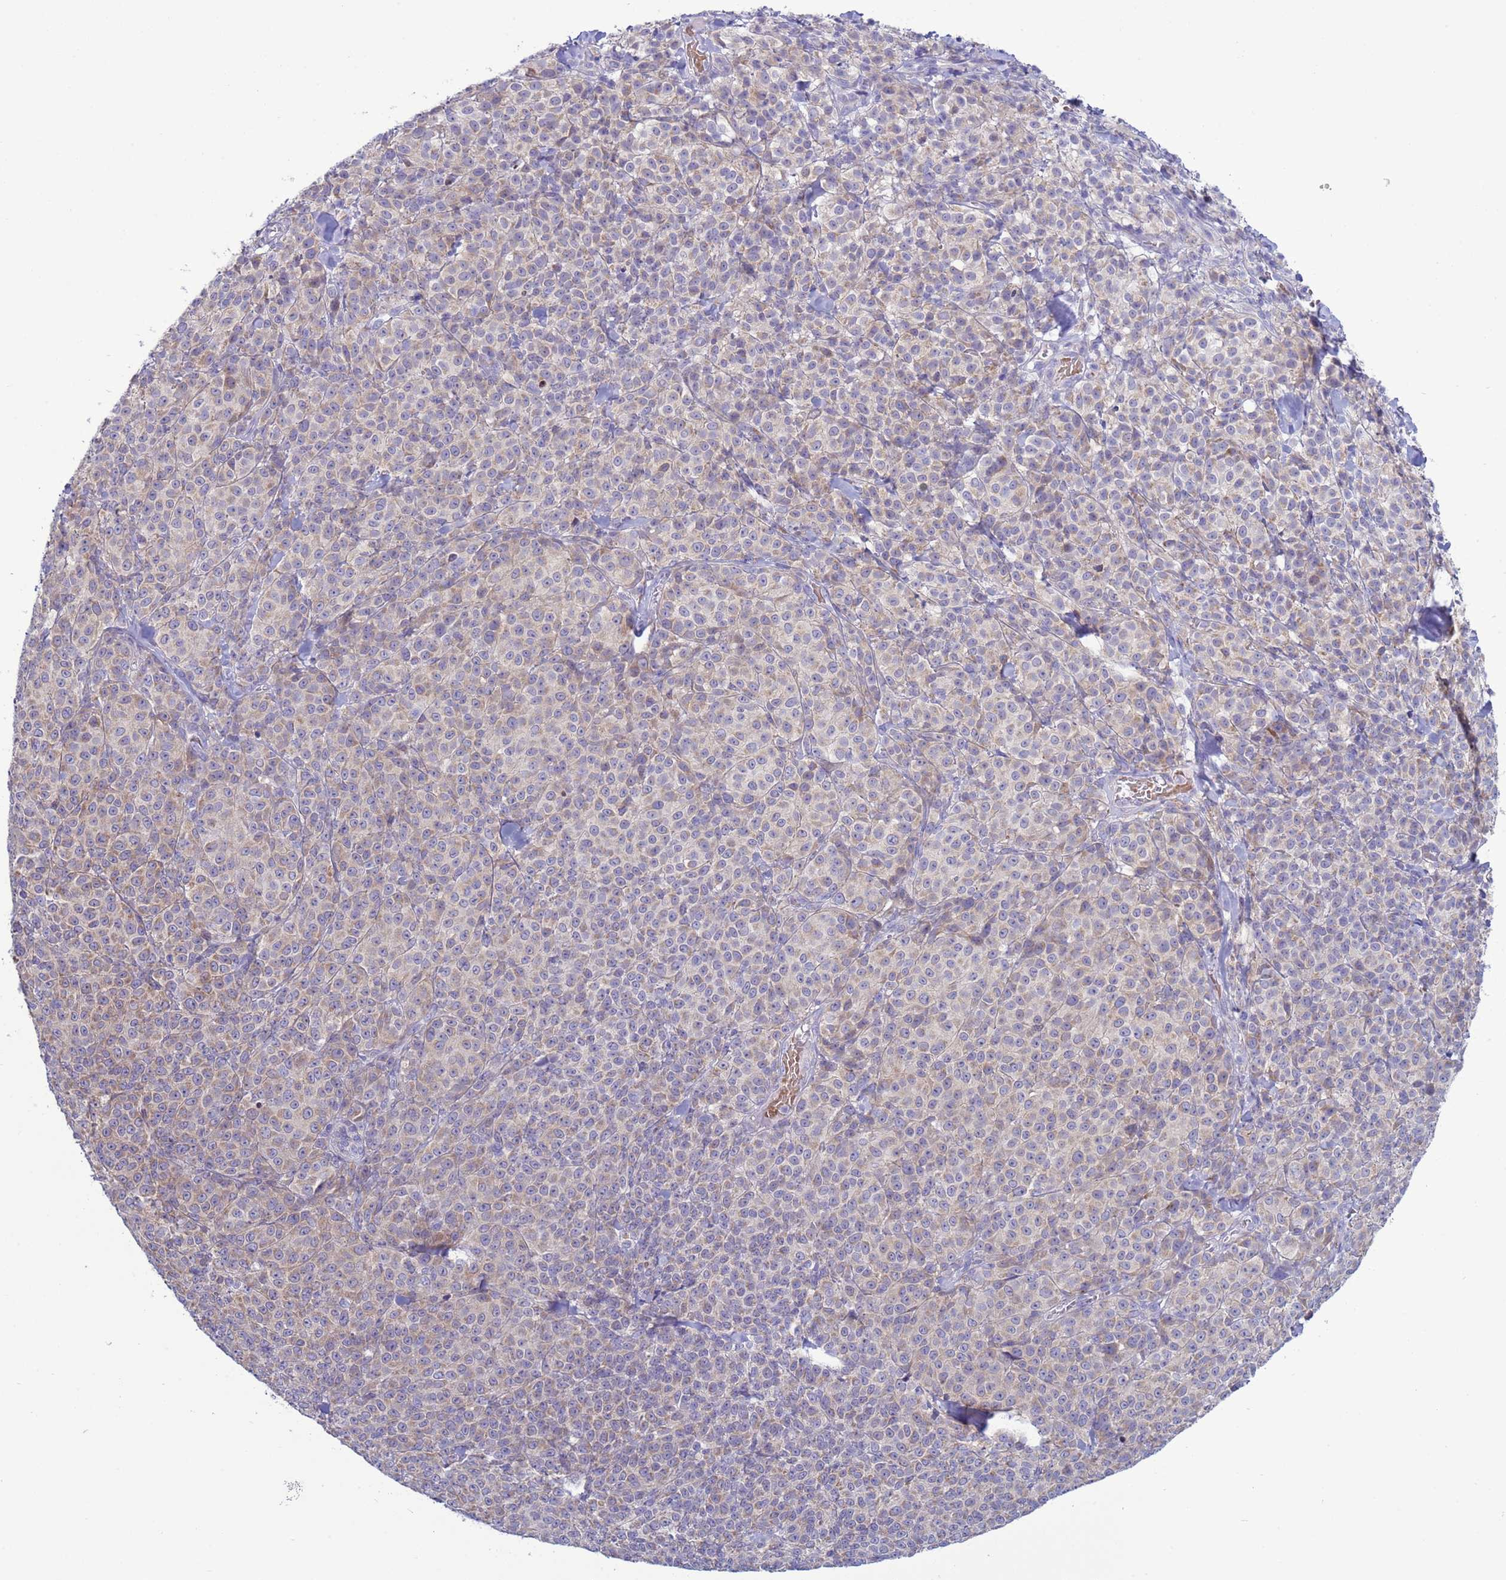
{"staining": {"intensity": "weak", "quantity": "<25%", "location": "cytoplasmic/membranous"}, "tissue": "melanoma", "cell_type": "Tumor cells", "image_type": "cancer", "snomed": [{"axis": "morphology", "description": "Normal tissue, NOS"}, {"axis": "morphology", "description": "Malignant melanoma, NOS"}, {"axis": "topography", "description": "Skin"}], "caption": "Immunohistochemistry (IHC) image of neoplastic tissue: melanoma stained with DAB (3,3'-diaminobenzidine) reveals no significant protein positivity in tumor cells.", "gene": "ABHD17B", "patient": {"sex": "female", "age": 34}}